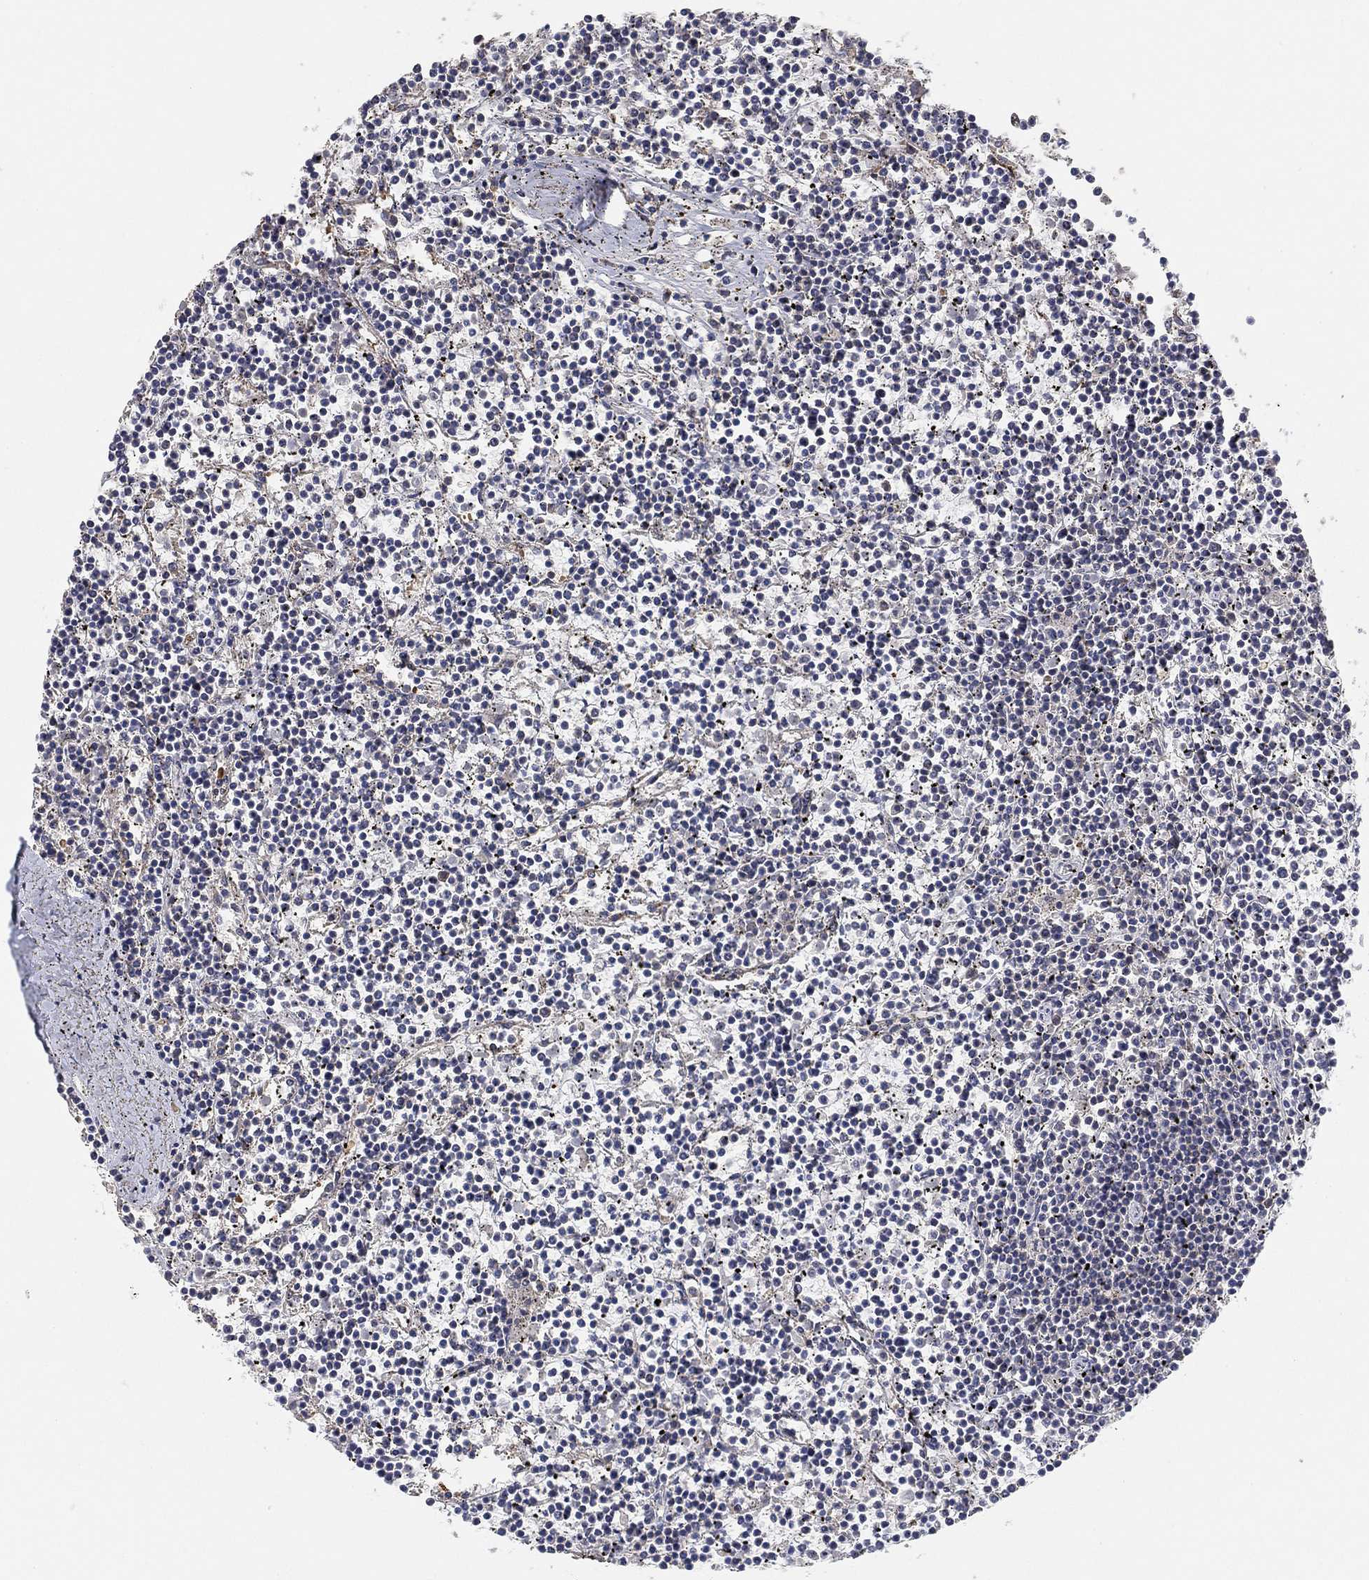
{"staining": {"intensity": "negative", "quantity": "none", "location": "none"}, "tissue": "lymphoma", "cell_type": "Tumor cells", "image_type": "cancer", "snomed": [{"axis": "morphology", "description": "Malignant lymphoma, non-Hodgkin's type, Low grade"}, {"axis": "topography", "description": "Spleen"}], "caption": "This is an IHC micrograph of human lymphoma. There is no staining in tumor cells.", "gene": "CCDC43", "patient": {"sex": "female", "age": 19}}